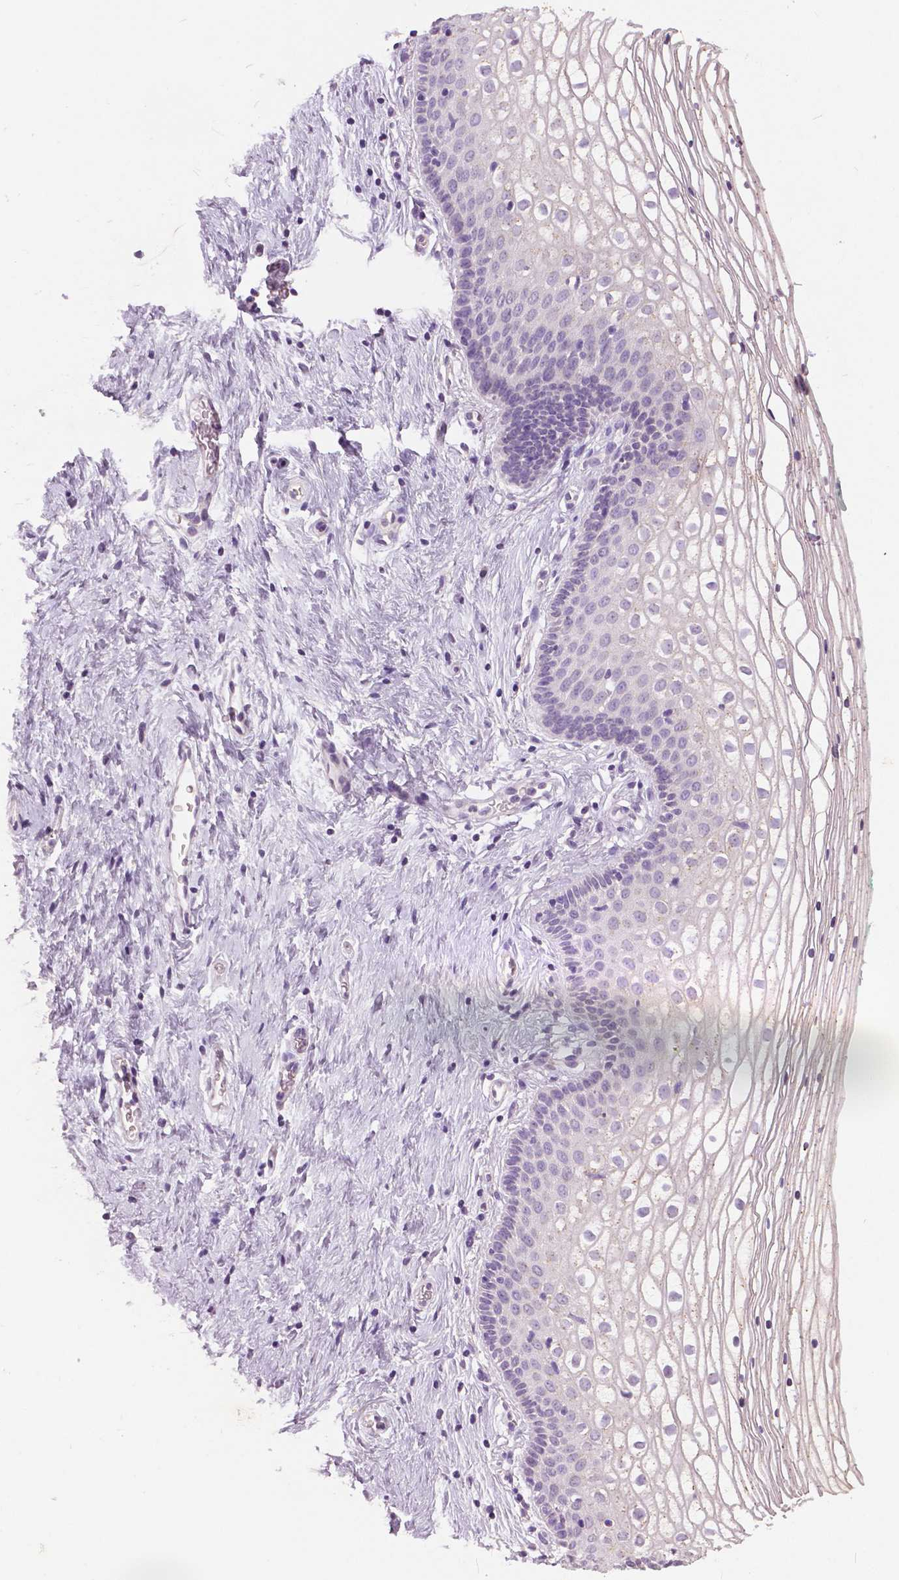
{"staining": {"intensity": "negative", "quantity": "none", "location": "none"}, "tissue": "vagina", "cell_type": "Squamous epithelial cells", "image_type": "normal", "snomed": [{"axis": "morphology", "description": "Normal tissue, NOS"}, {"axis": "topography", "description": "Vagina"}], "caption": "Immunohistochemistry (IHC) of normal vagina shows no expression in squamous epithelial cells. (Stains: DAB (3,3'-diaminobenzidine) immunohistochemistry with hematoxylin counter stain, Microscopy: brightfield microscopy at high magnification).", "gene": "GRIN2A", "patient": {"sex": "female", "age": 36}}